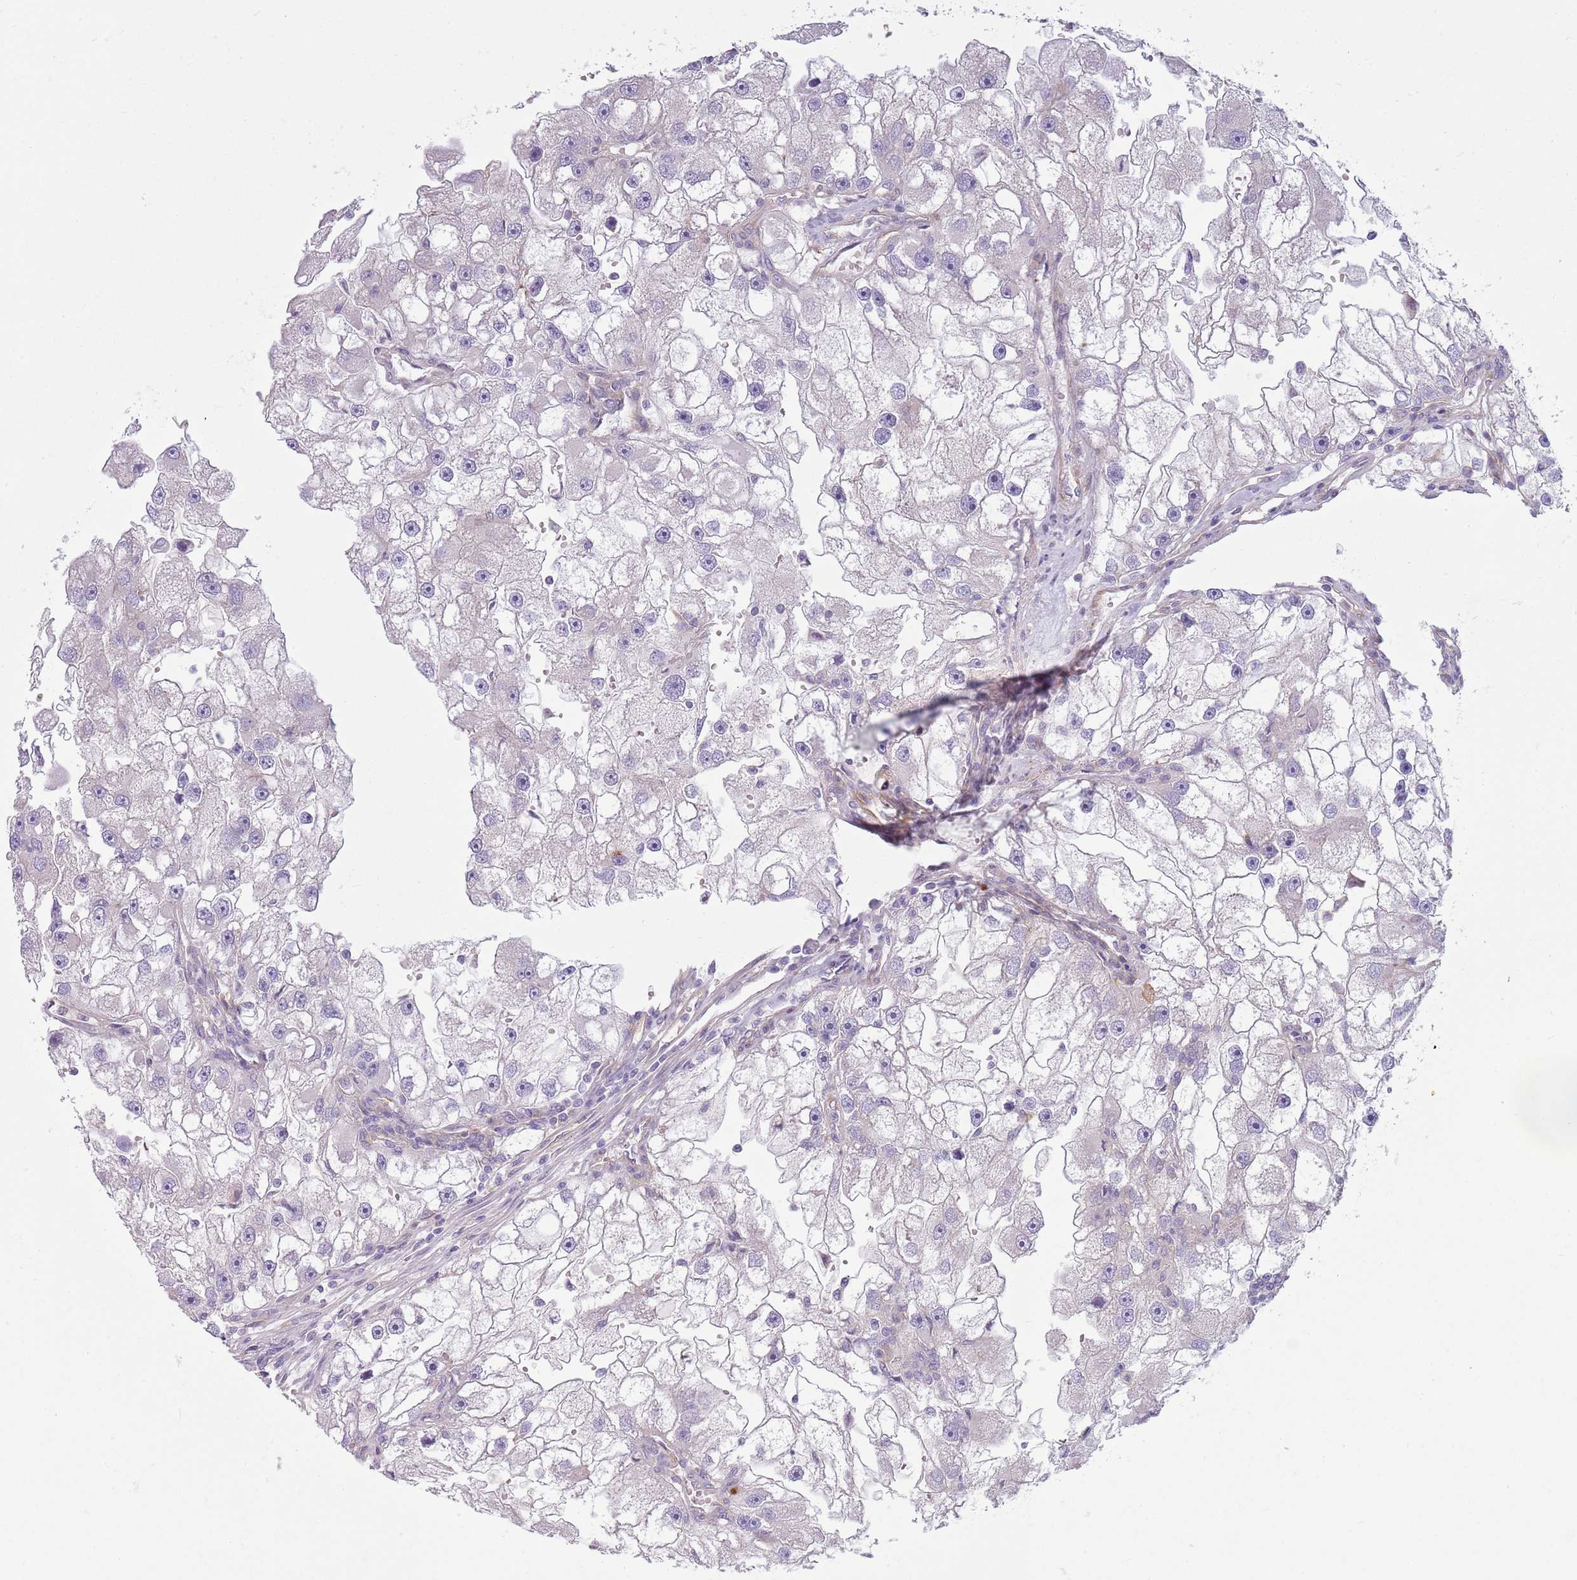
{"staining": {"intensity": "negative", "quantity": "none", "location": "none"}, "tissue": "renal cancer", "cell_type": "Tumor cells", "image_type": "cancer", "snomed": [{"axis": "morphology", "description": "Adenocarcinoma, NOS"}, {"axis": "topography", "description": "Kidney"}], "caption": "Tumor cells are negative for brown protein staining in adenocarcinoma (renal). (Immunohistochemistry, brightfield microscopy, high magnification).", "gene": "SNX1", "patient": {"sex": "male", "age": 63}}